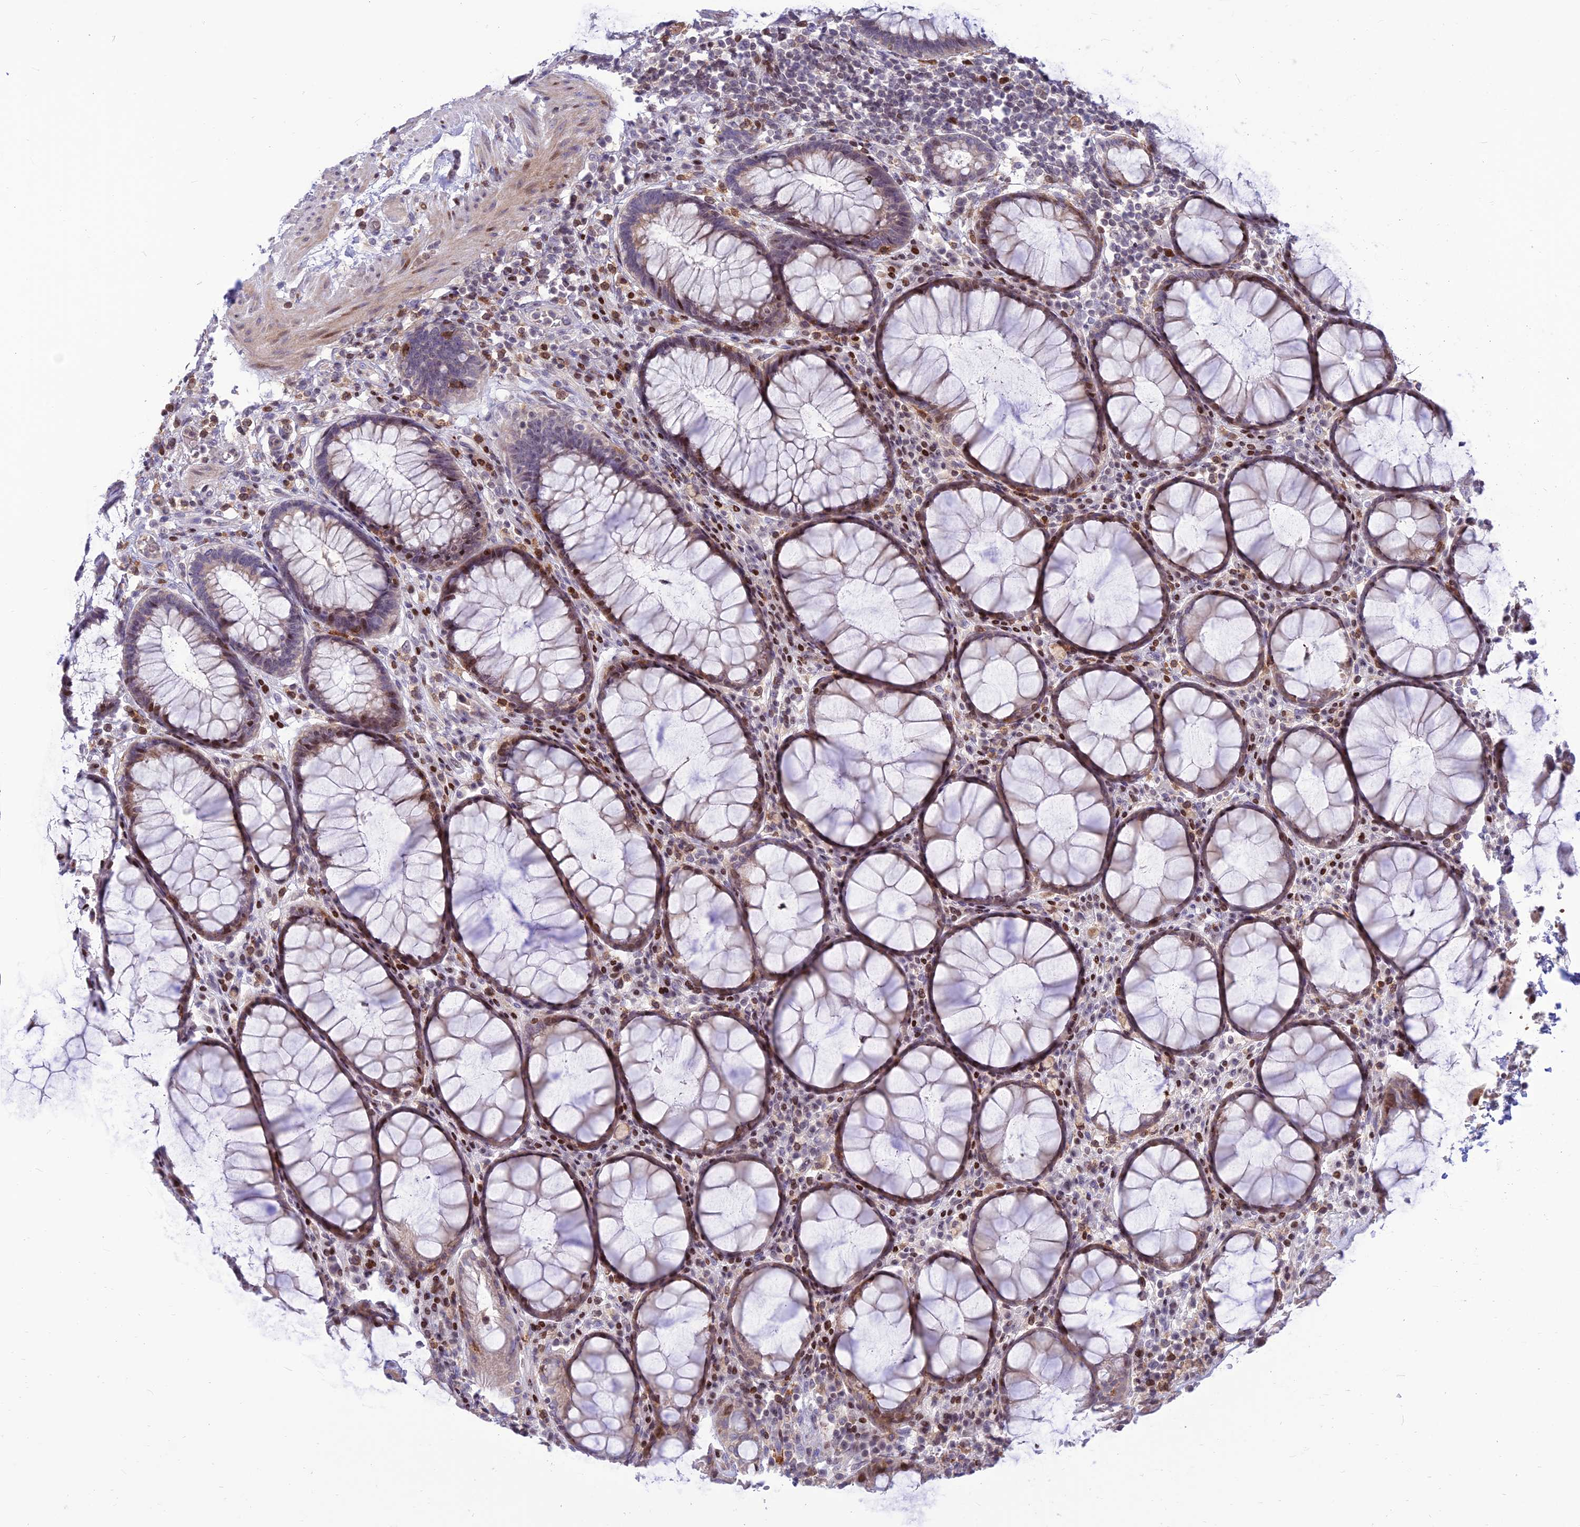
{"staining": {"intensity": "moderate", "quantity": "25%-75%", "location": "cytoplasmic/membranous,nuclear"}, "tissue": "rectum", "cell_type": "Glandular cells", "image_type": "normal", "snomed": [{"axis": "morphology", "description": "Normal tissue, NOS"}, {"axis": "topography", "description": "Rectum"}], "caption": "Immunohistochemical staining of normal human rectum exhibits moderate cytoplasmic/membranous,nuclear protein staining in approximately 25%-75% of glandular cells.", "gene": "FAM186B", "patient": {"sex": "male", "age": 64}}